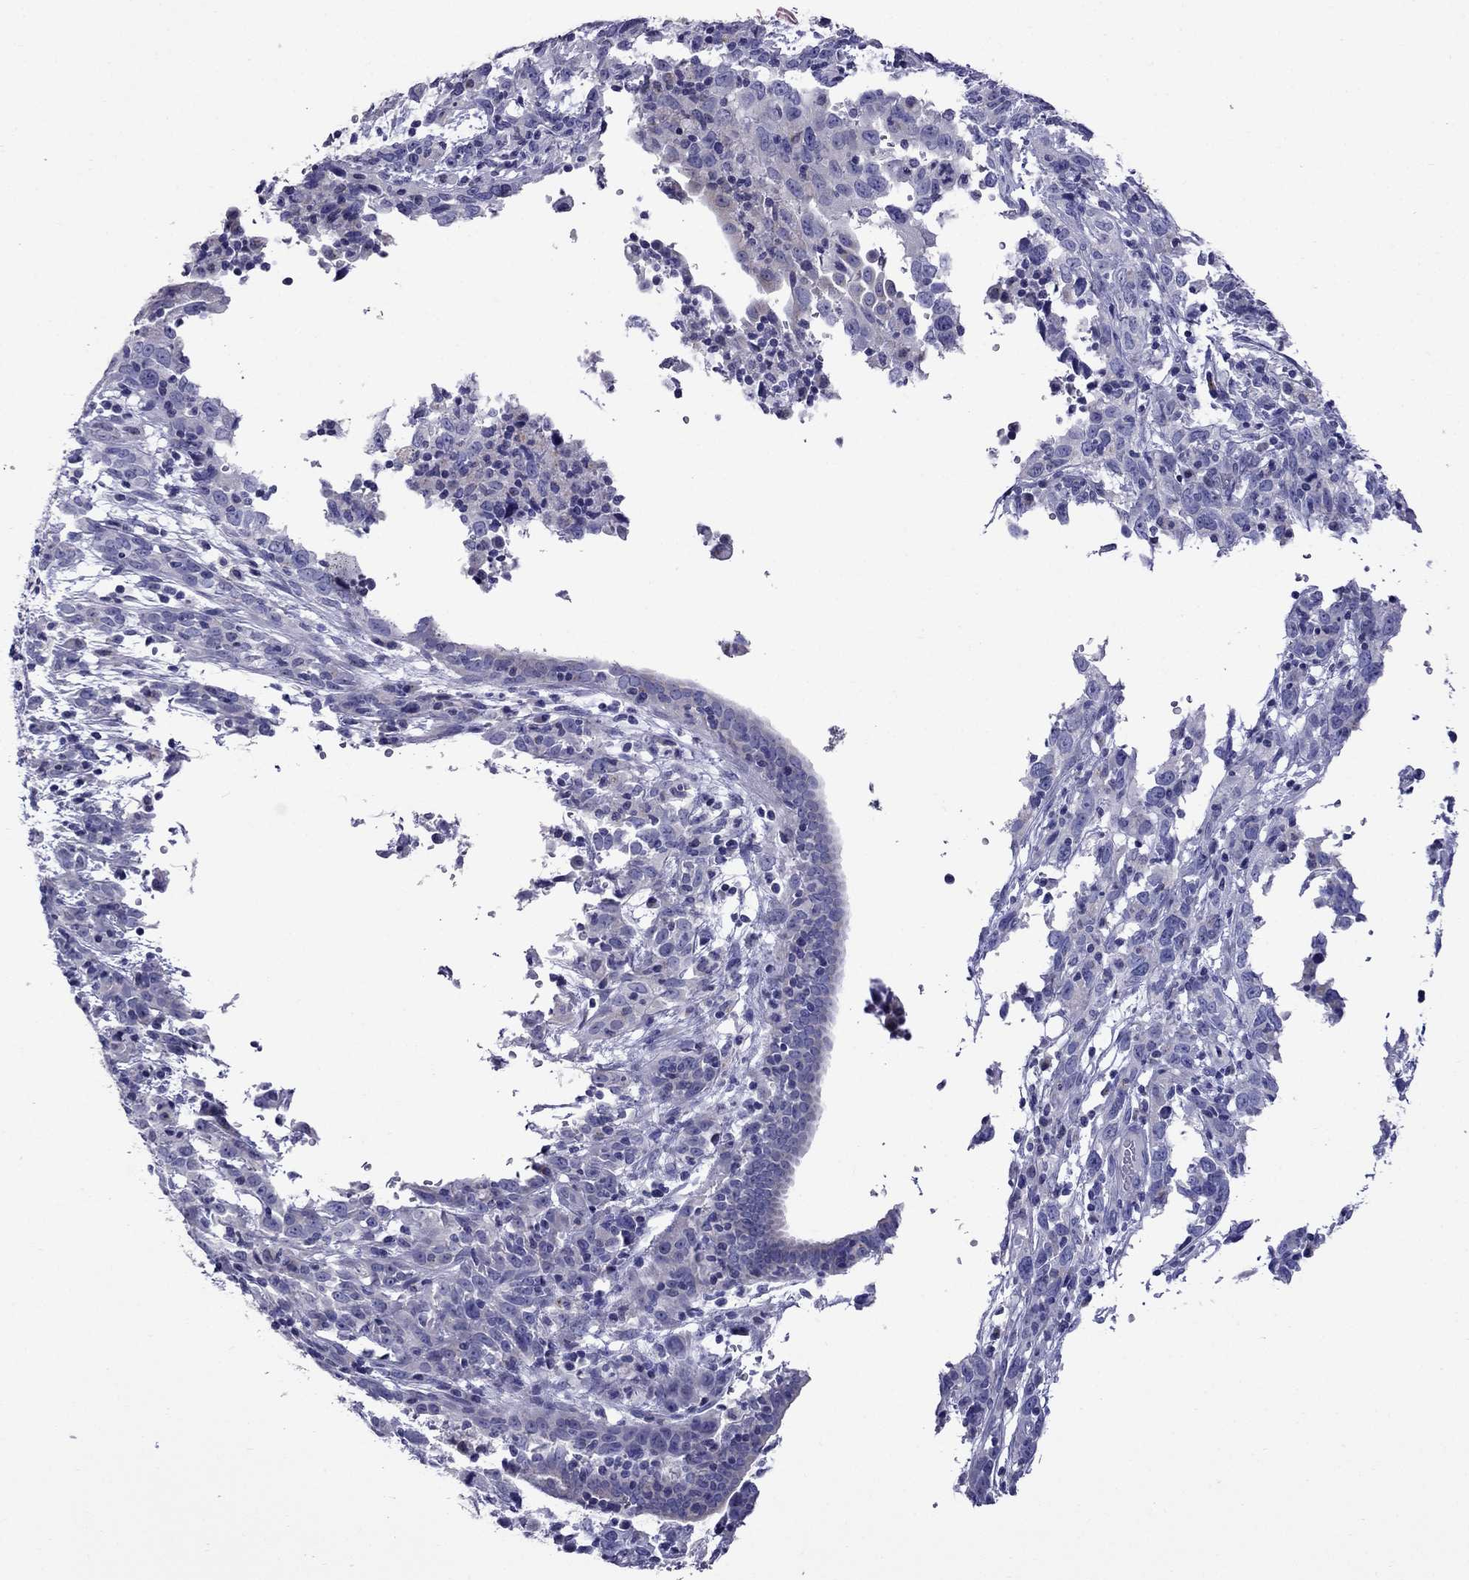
{"staining": {"intensity": "negative", "quantity": "none", "location": "none"}, "tissue": "cervical cancer", "cell_type": "Tumor cells", "image_type": "cancer", "snomed": [{"axis": "morphology", "description": "Adenocarcinoma, NOS"}, {"axis": "topography", "description": "Cervix"}], "caption": "A high-resolution micrograph shows immunohistochemistry (IHC) staining of cervical cancer, which shows no significant positivity in tumor cells.", "gene": "OXCT2", "patient": {"sex": "female", "age": 40}}